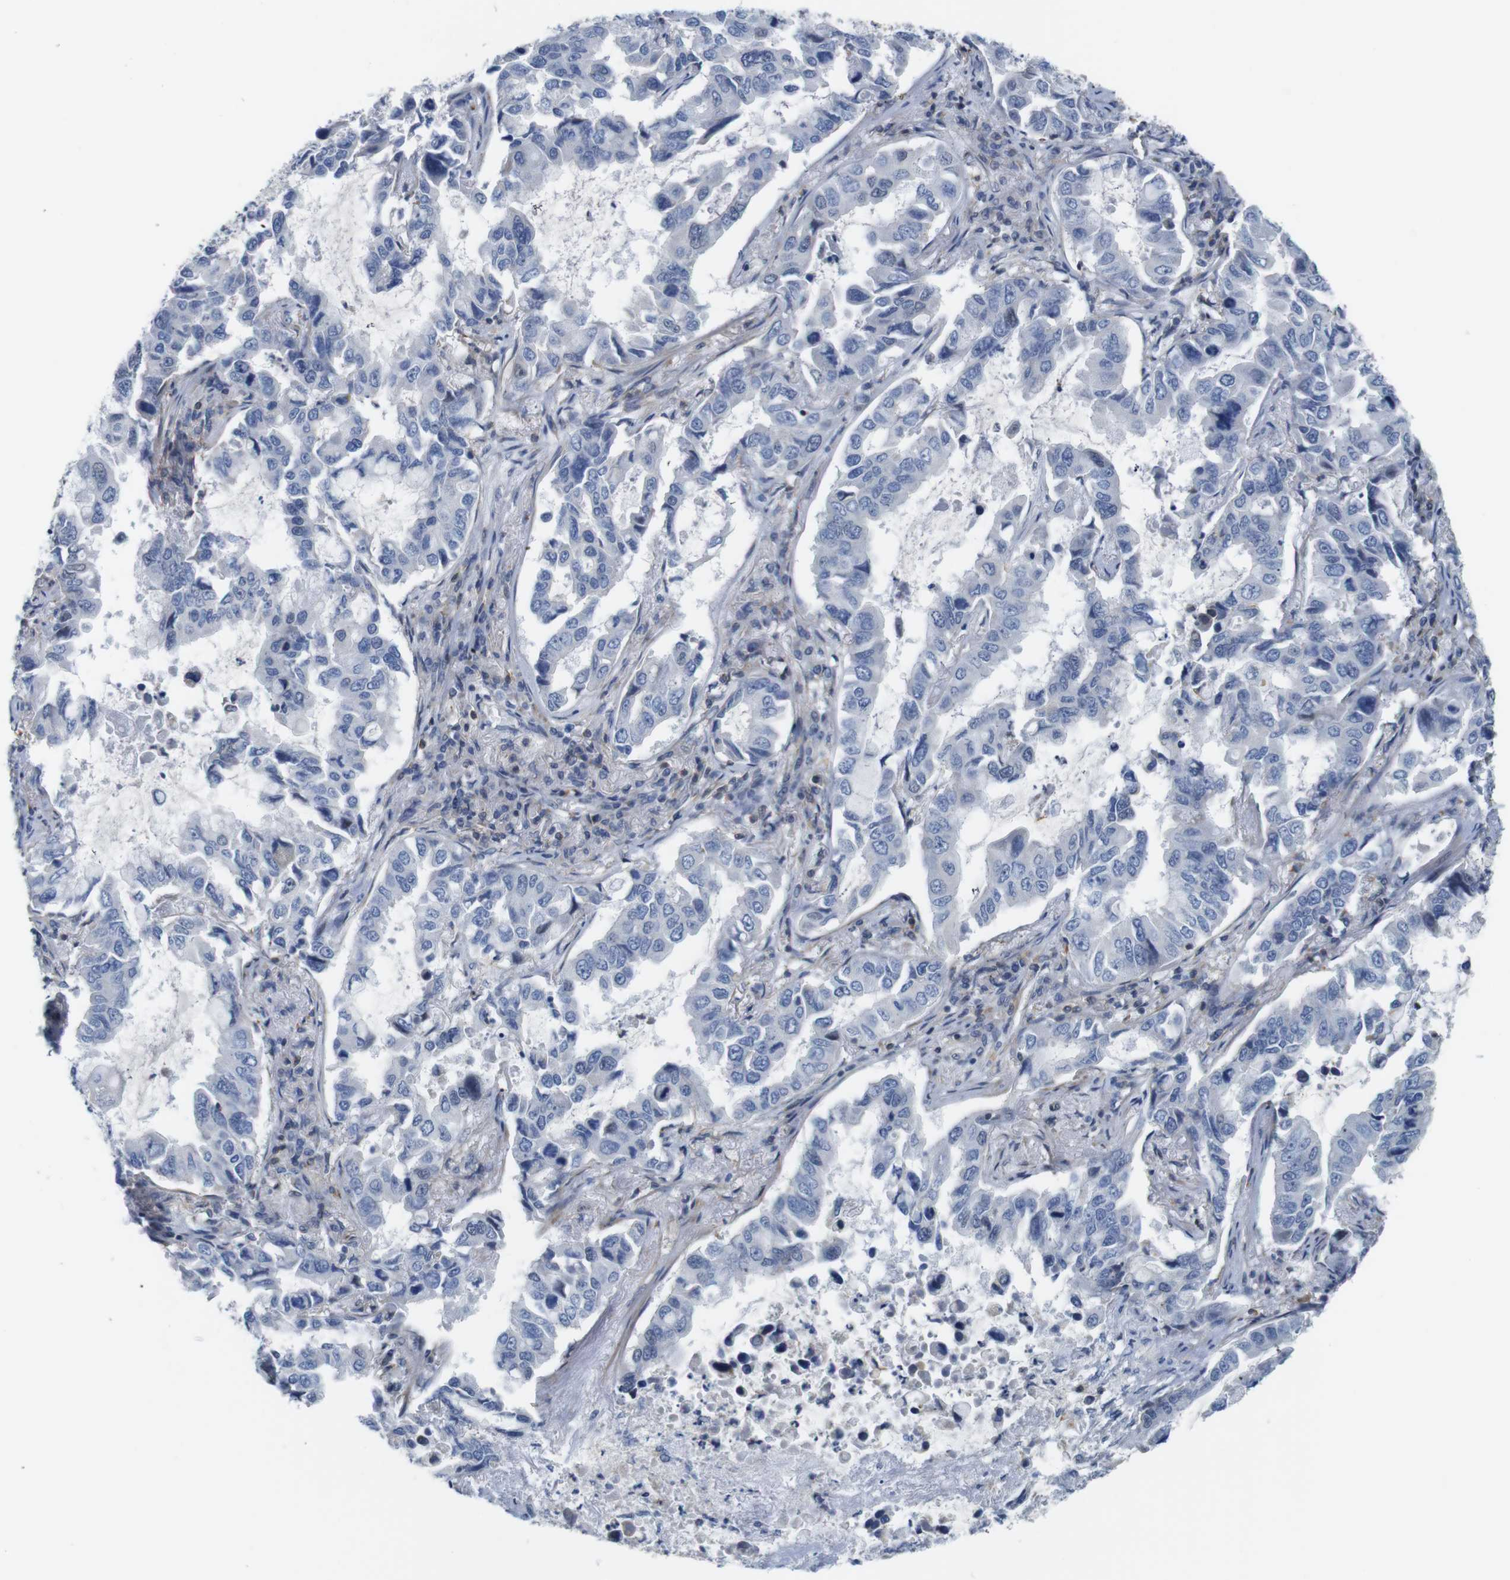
{"staining": {"intensity": "negative", "quantity": "none", "location": "none"}, "tissue": "lung cancer", "cell_type": "Tumor cells", "image_type": "cancer", "snomed": [{"axis": "morphology", "description": "Adenocarcinoma, NOS"}, {"axis": "topography", "description": "Lung"}], "caption": "This histopathology image is of lung adenocarcinoma stained with IHC to label a protein in brown with the nuclei are counter-stained blue. There is no positivity in tumor cells. The staining is performed using DAB brown chromogen with nuclei counter-stained in using hematoxylin.", "gene": "OTOF", "patient": {"sex": "male", "age": 64}}